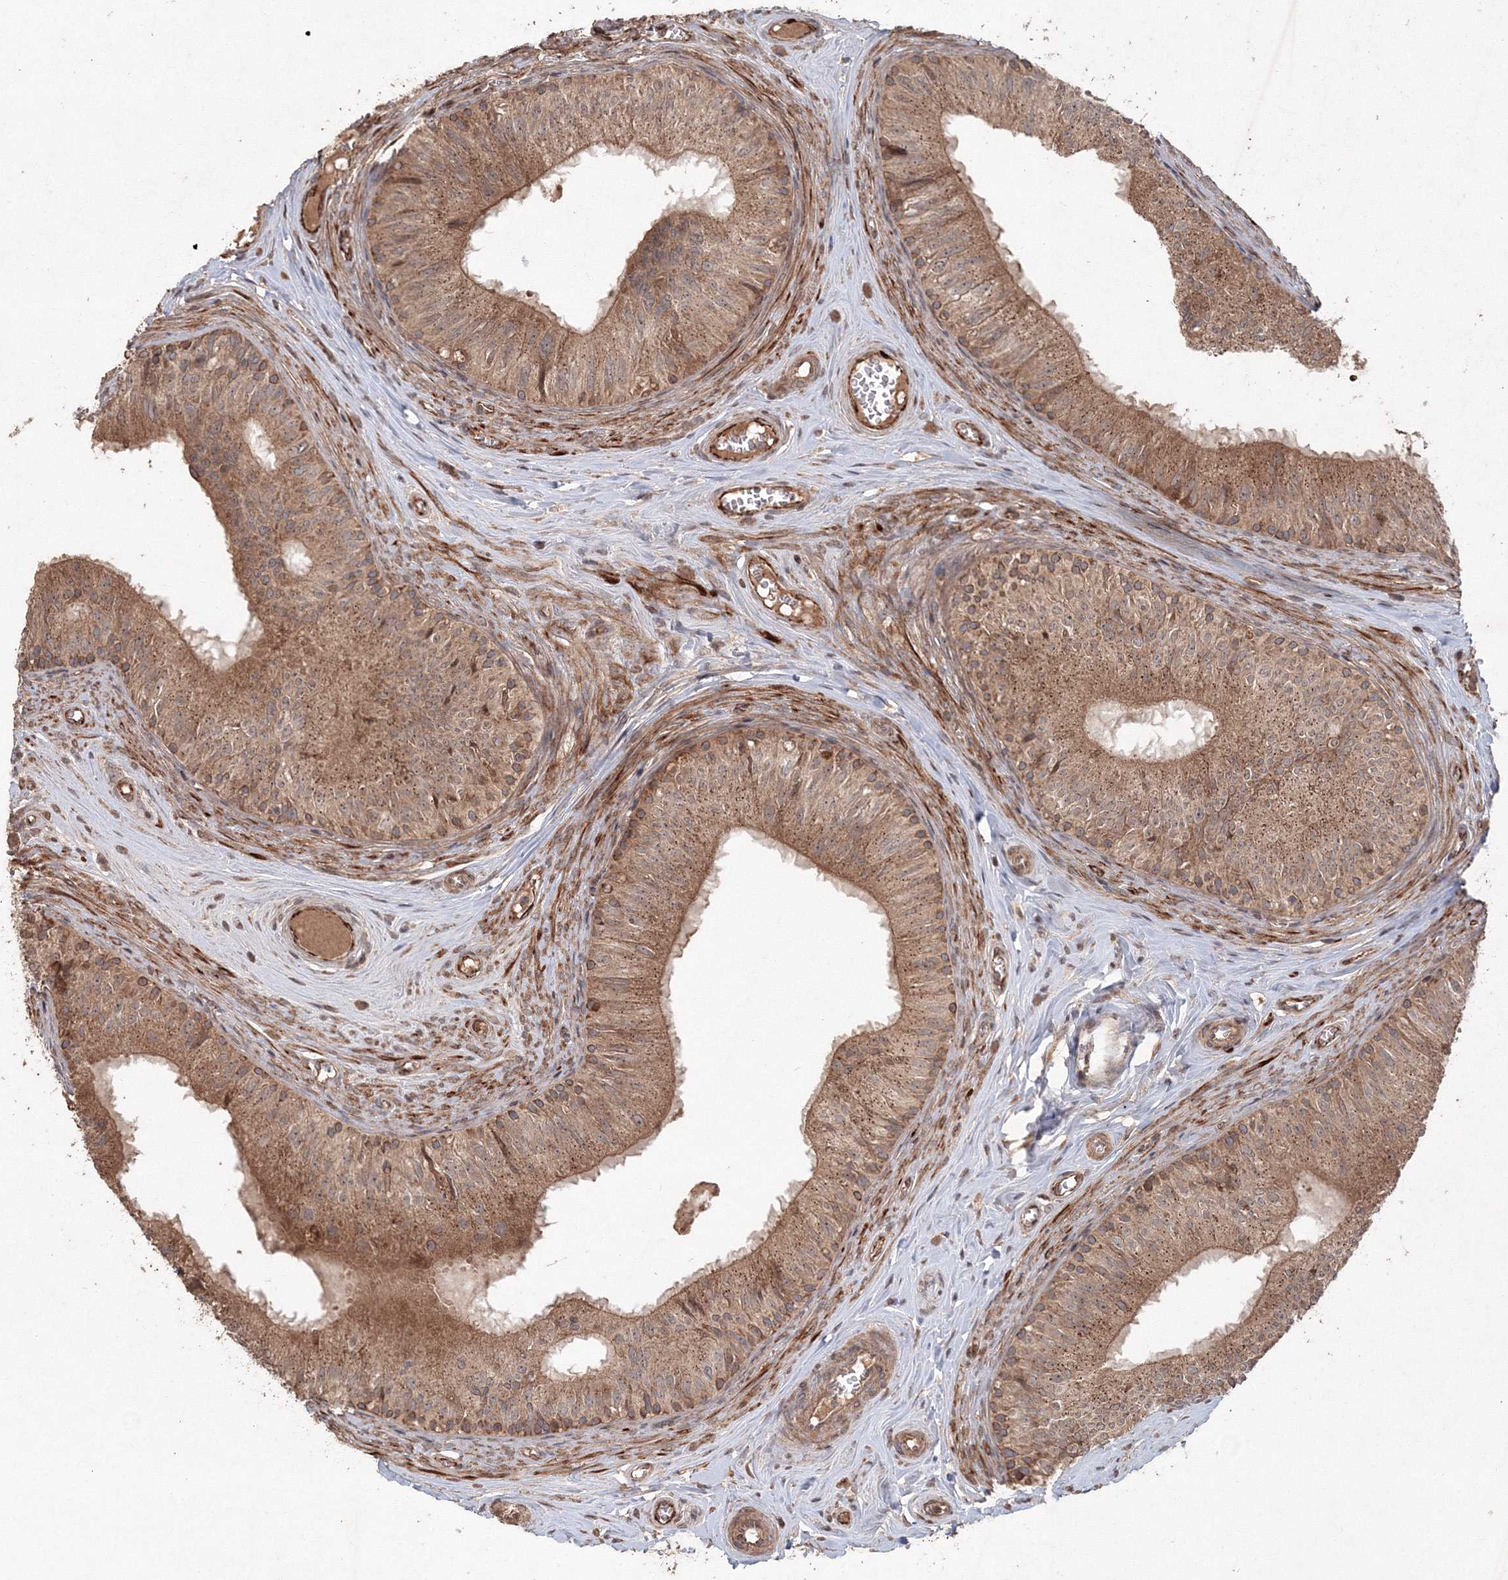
{"staining": {"intensity": "moderate", "quantity": ">75%", "location": "cytoplasmic/membranous"}, "tissue": "epididymis", "cell_type": "Glandular cells", "image_type": "normal", "snomed": [{"axis": "morphology", "description": "Normal tissue, NOS"}, {"axis": "topography", "description": "Epididymis"}], "caption": "A brown stain shows moderate cytoplasmic/membranous expression of a protein in glandular cells of benign epididymis. Nuclei are stained in blue.", "gene": "ANAPC16", "patient": {"sex": "male", "age": 46}}